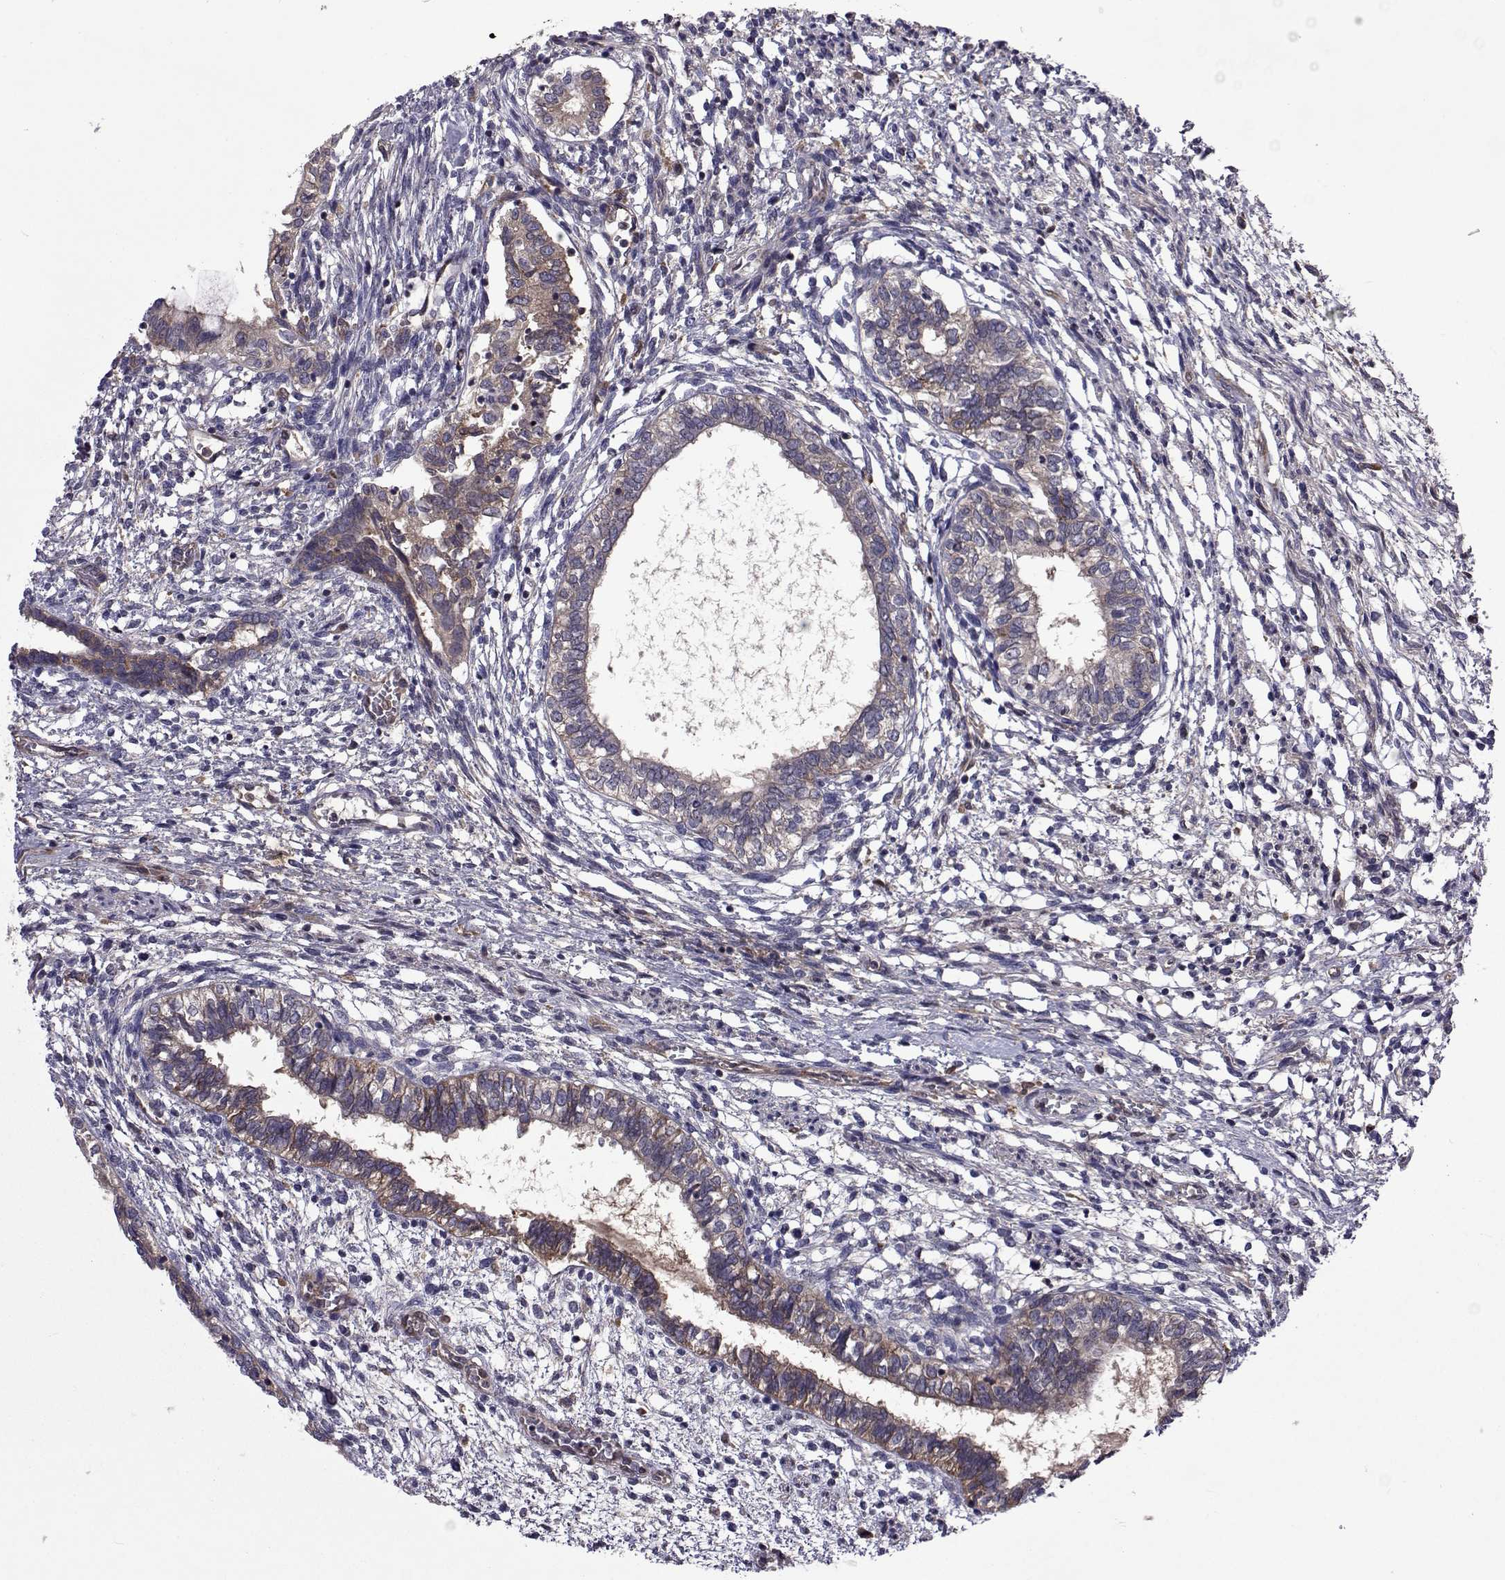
{"staining": {"intensity": "weak", "quantity": "25%-75%", "location": "cytoplasmic/membranous"}, "tissue": "testis cancer", "cell_type": "Tumor cells", "image_type": "cancer", "snomed": [{"axis": "morphology", "description": "Carcinoma, Embryonal, NOS"}, {"axis": "topography", "description": "Testis"}], "caption": "Immunohistochemistry (IHC) of human embryonal carcinoma (testis) demonstrates low levels of weak cytoplasmic/membranous staining in approximately 25%-75% of tumor cells.", "gene": "TCF15", "patient": {"sex": "male", "age": 37}}